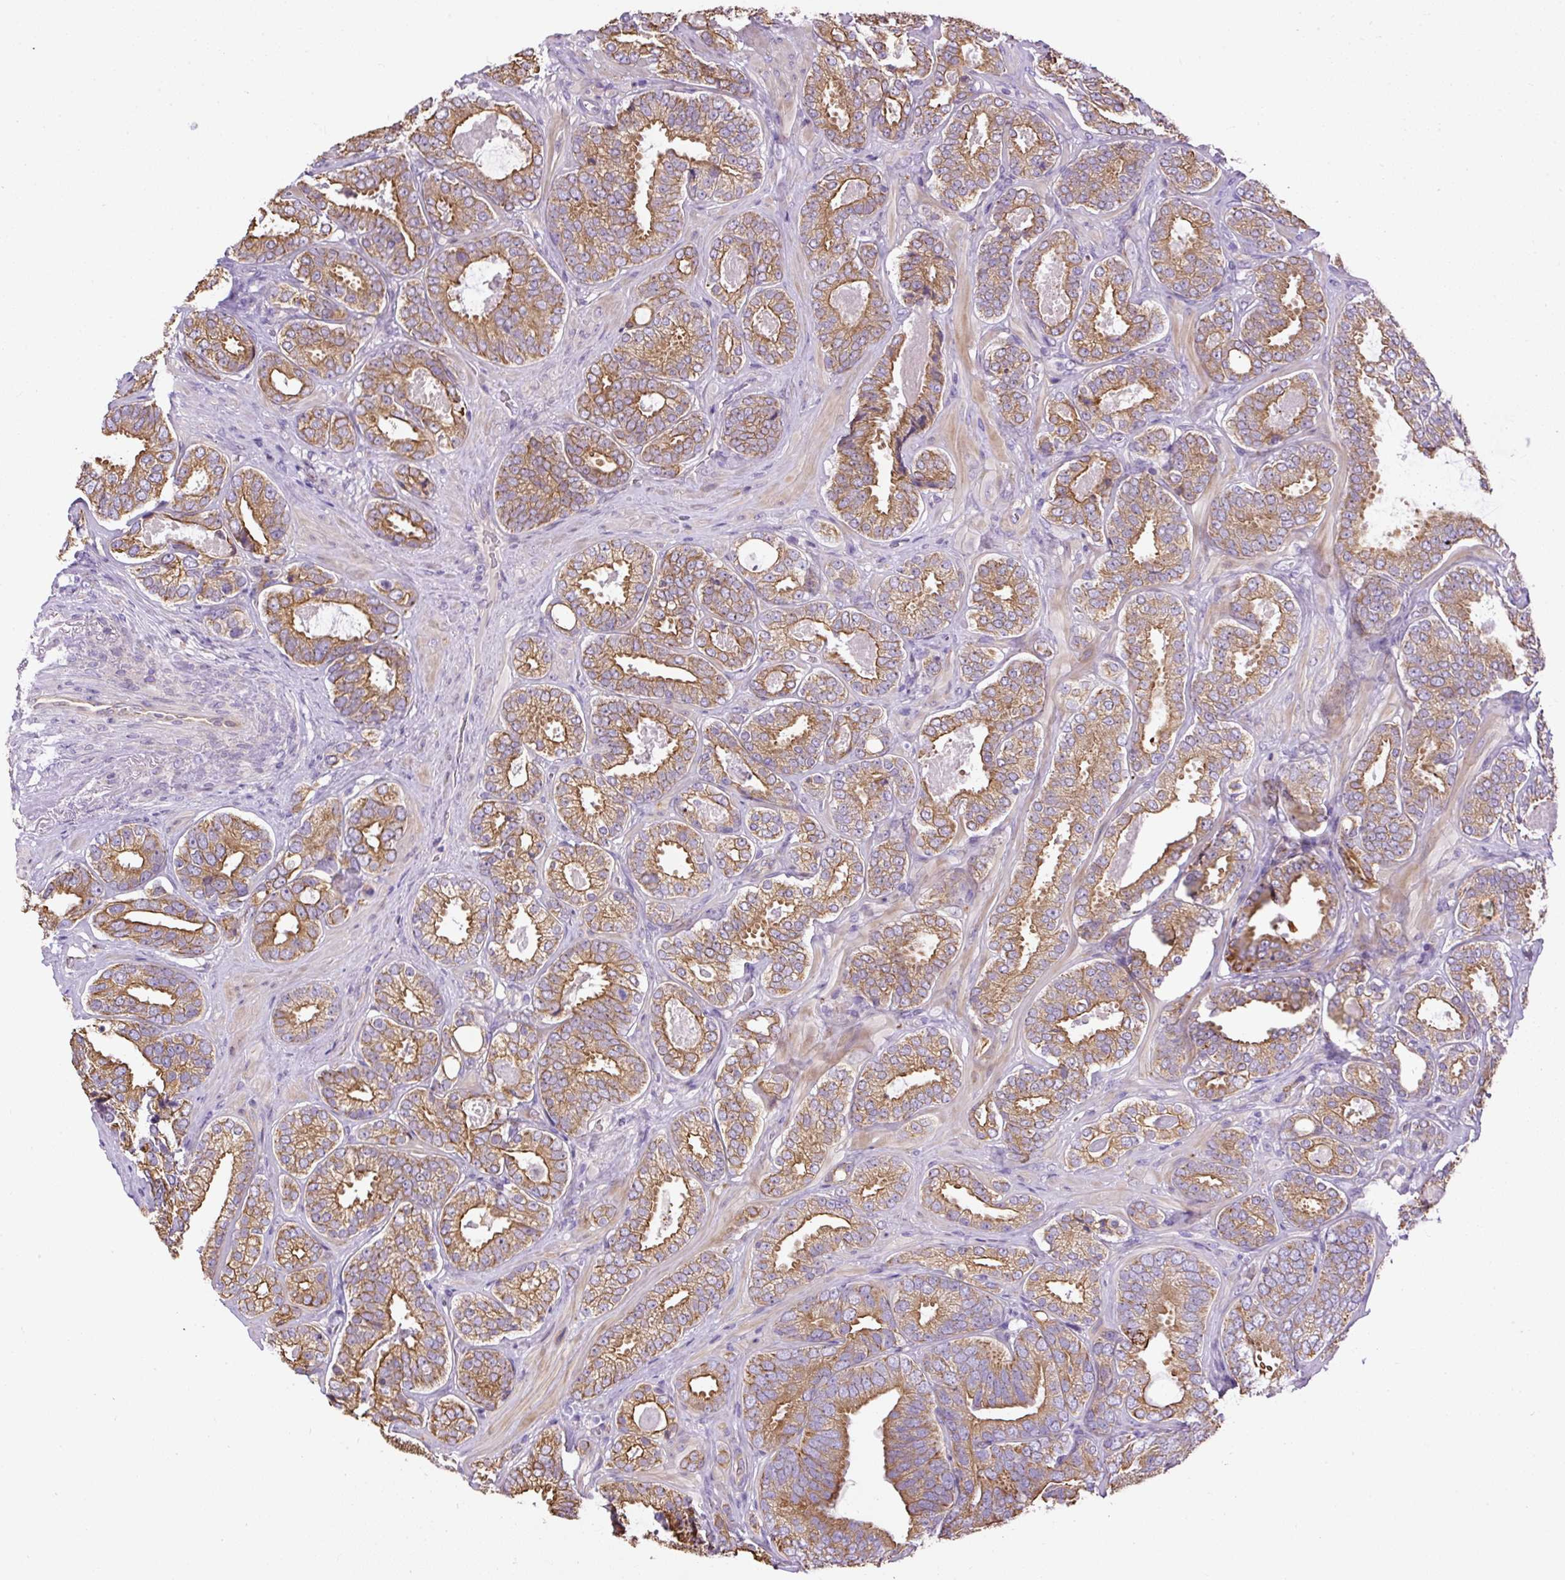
{"staining": {"intensity": "moderate", "quantity": ">75%", "location": "cytoplasmic/membranous"}, "tissue": "prostate cancer", "cell_type": "Tumor cells", "image_type": "cancer", "snomed": [{"axis": "morphology", "description": "Adenocarcinoma, High grade"}, {"axis": "topography", "description": "Prostate"}], "caption": "IHC image of neoplastic tissue: prostate cancer (adenocarcinoma (high-grade)) stained using immunohistochemistry (IHC) reveals medium levels of moderate protein expression localized specifically in the cytoplasmic/membranous of tumor cells, appearing as a cytoplasmic/membranous brown color.", "gene": "FAM149A", "patient": {"sex": "male", "age": 65}}